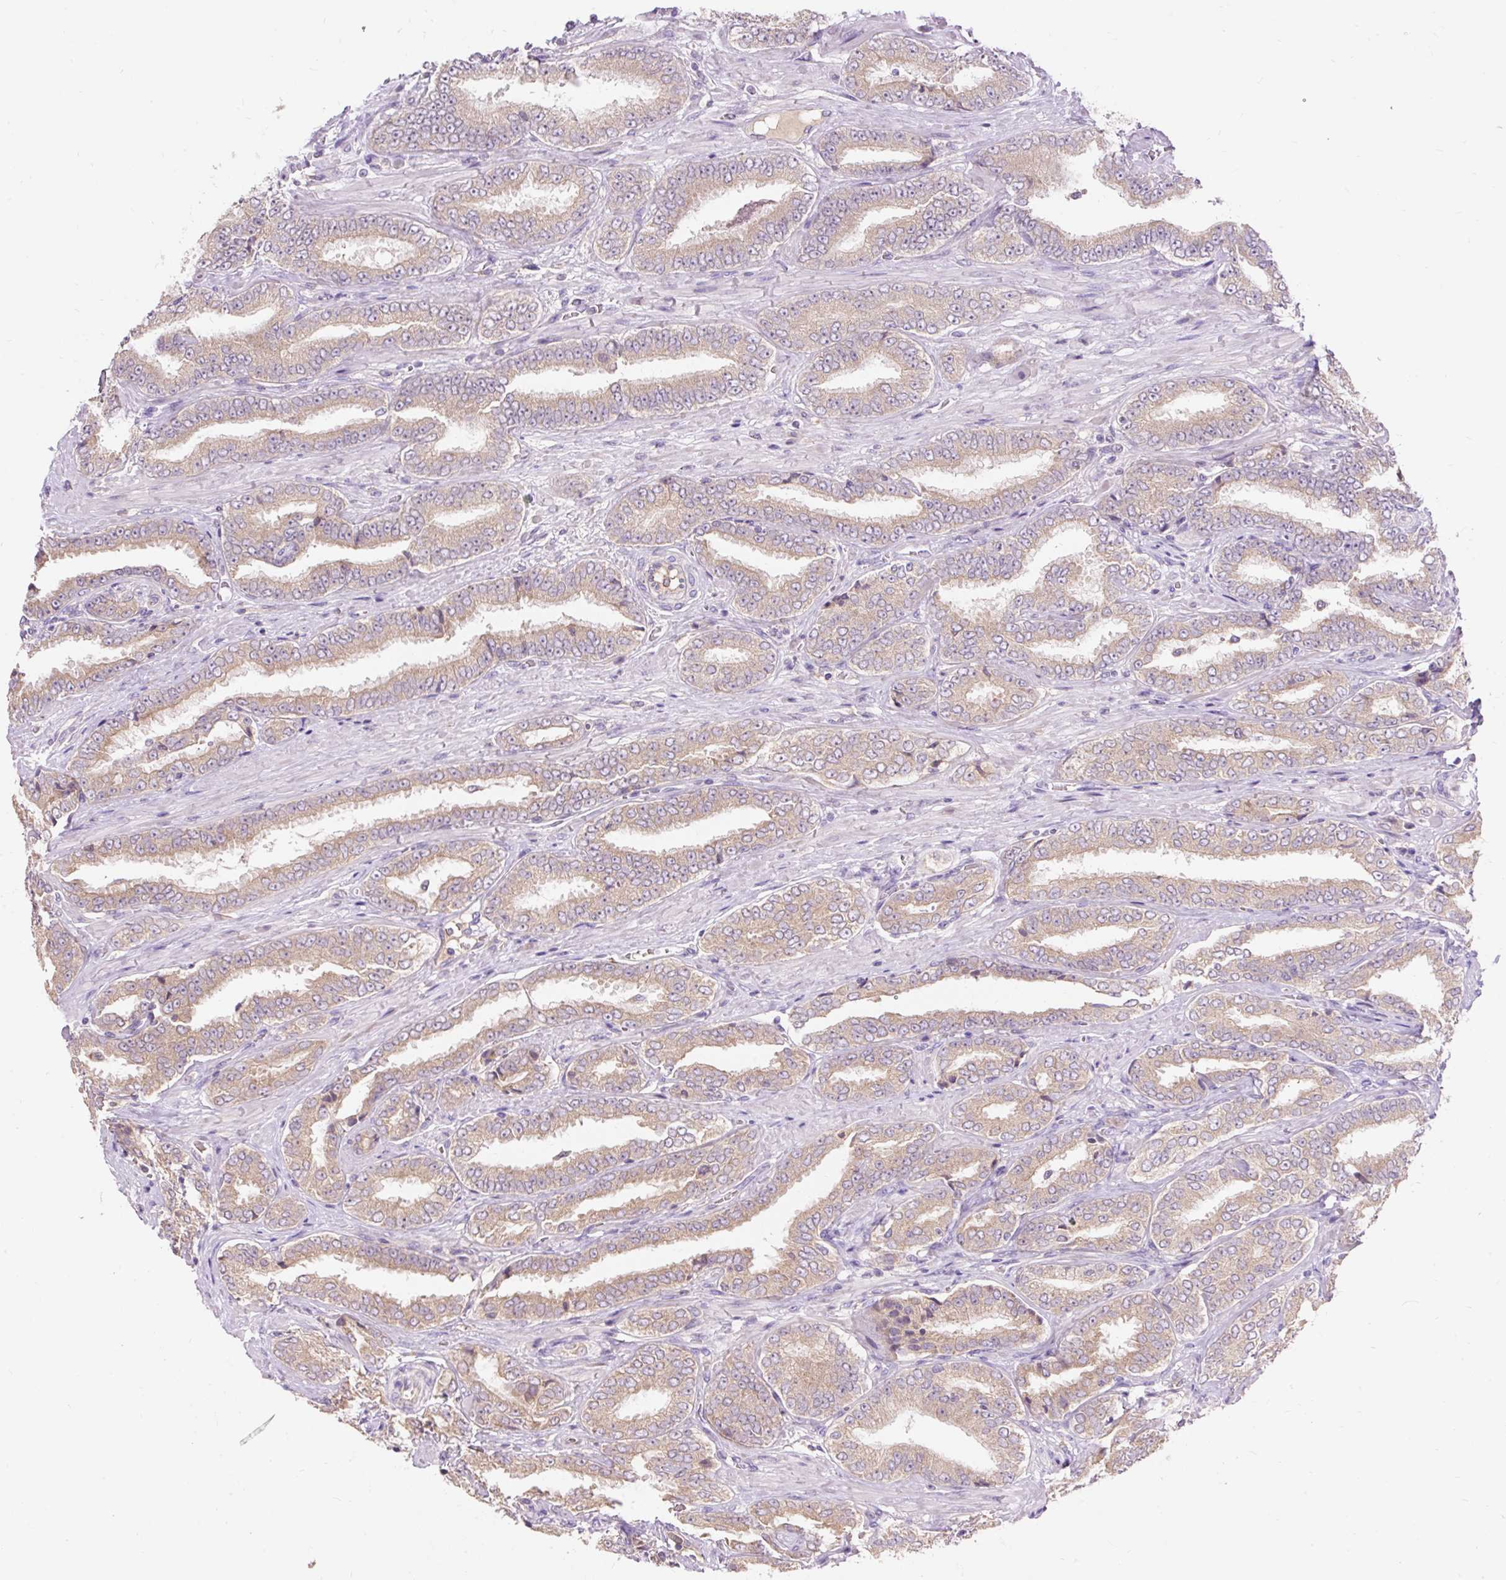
{"staining": {"intensity": "moderate", "quantity": ">75%", "location": "cytoplasmic/membranous"}, "tissue": "prostate cancer", "cell_type": "Tumor cells", "image_type": "cancer", "snomed": [{"axis": "morphology", "description": "Adenocarcinoma, High grade"}, {"axis": "topography", "description": "Prostate"}], "caption": "This image reveals prostate cancer stained with immunohistochemistry to label a protein in brown. The cytoplasmic/membranous of tumor cells show moderate positivity for the protein. Nuclei are counter-stained blue.", "gene": "SEC63", "patient": {"sex": "male", "age": 72}}